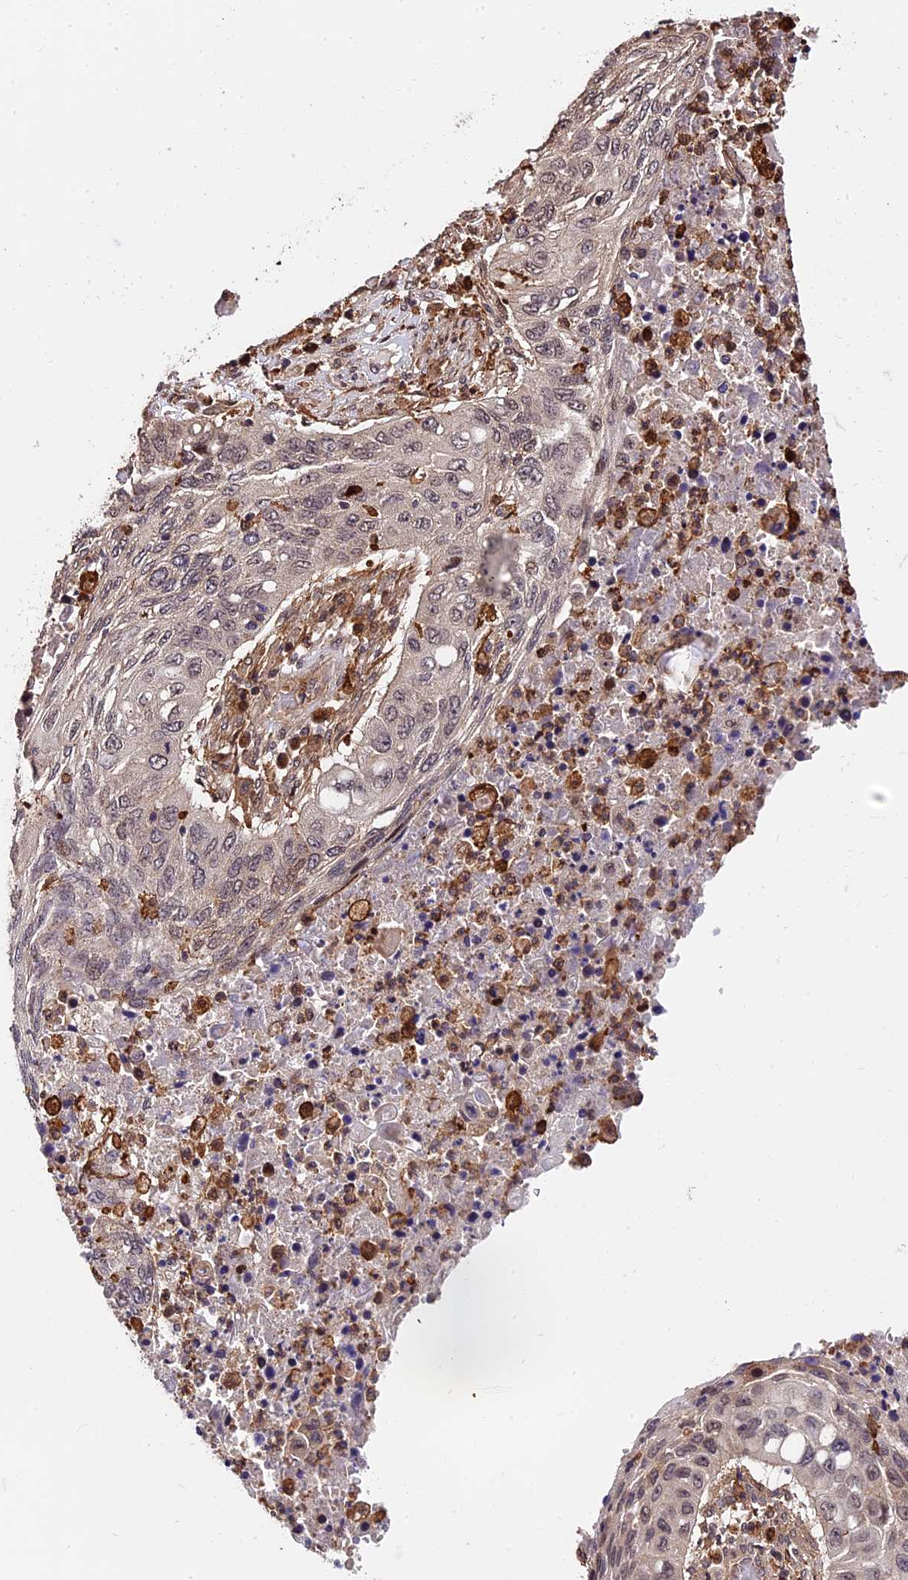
{"staining": {"intensity": "weak", "quantity": "<25%", "location": "cytoplasmic/membranous"}, "tissue": "lung cancer", "cell_type": "Tumor cells", "image_type": "cancer", "snomed": [{"axis": "morphology", "description": "Squamous cell carcinoma, NOS"}, {"axis": "topography", "description": "Lung"}], "caption": "A high-resolution image shows immunohistochemistry (IHC) staining of squamous cell carcinoma (lung), which displays no significant positivity in tumor cells. (DAB (3,3'-diaminobenzidine) immunohistochemistry (IHC) with hematoxylin counter stain).", "gene": "HERPUD1", "patient": {"sex": "female", "age": 63}}